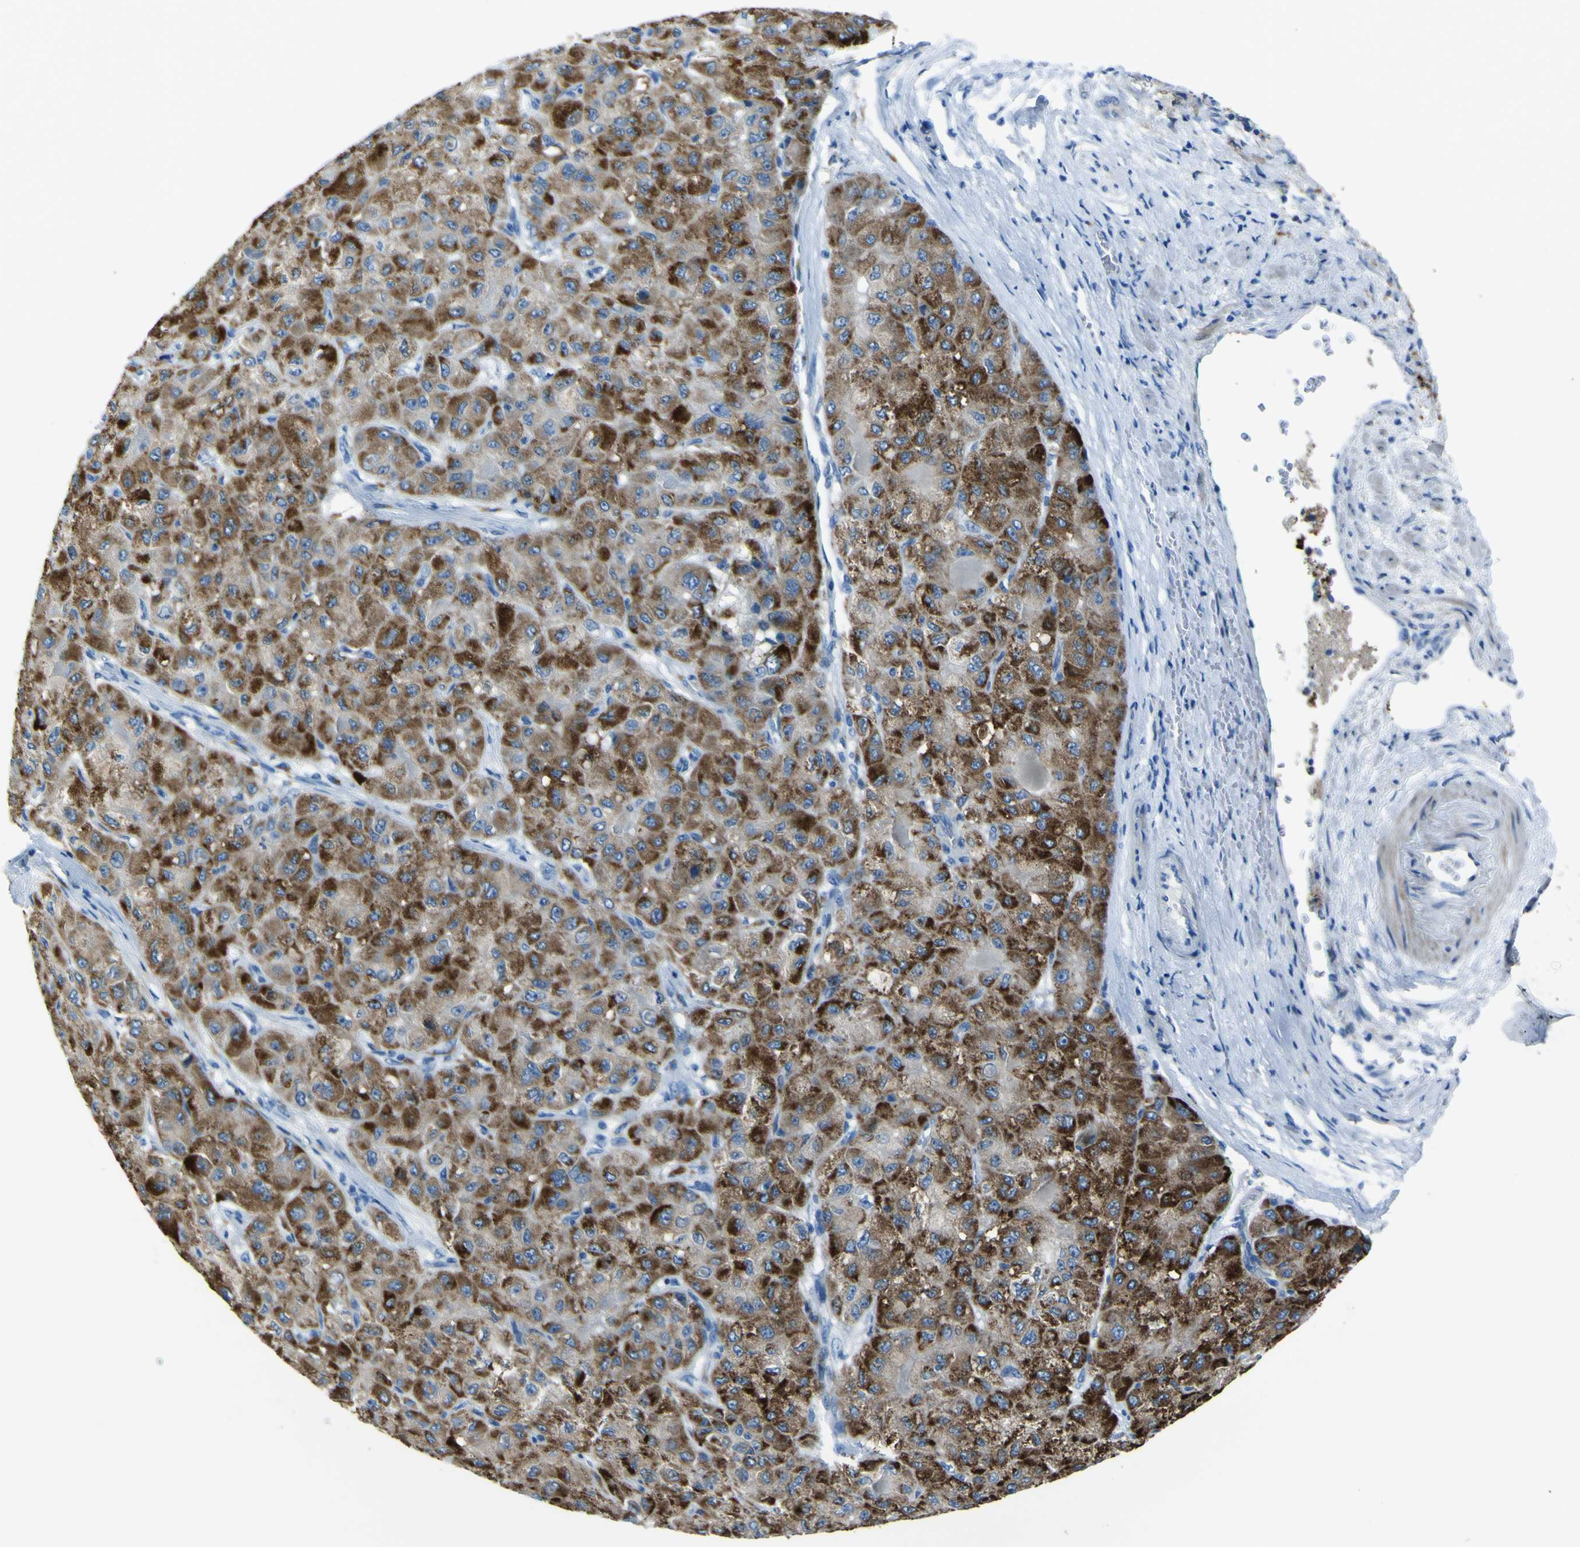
{"staining": {"intensity": "moderate", "quantity": ">75%", "location": "cytoplasmic/membranous"}, "tissue": "liver cancer", "cell_type": "Tumor cells", "image_type": "cancer", "snomed": [{"axis": "morphology", "description": "Carcinoma, Hepatocellular, NOS"}, {"axis": "topography", "description": "Liver"}], "caption": "This histopathology image exhibits immunohistochemistry (IHC) staining of human liver cancer, with medium moderate cytoplasmic/membranous positivity in approximately >75% of tumor cells.", "gene": "ACSL1", "patient": {"sex": "male", "age": 80}}